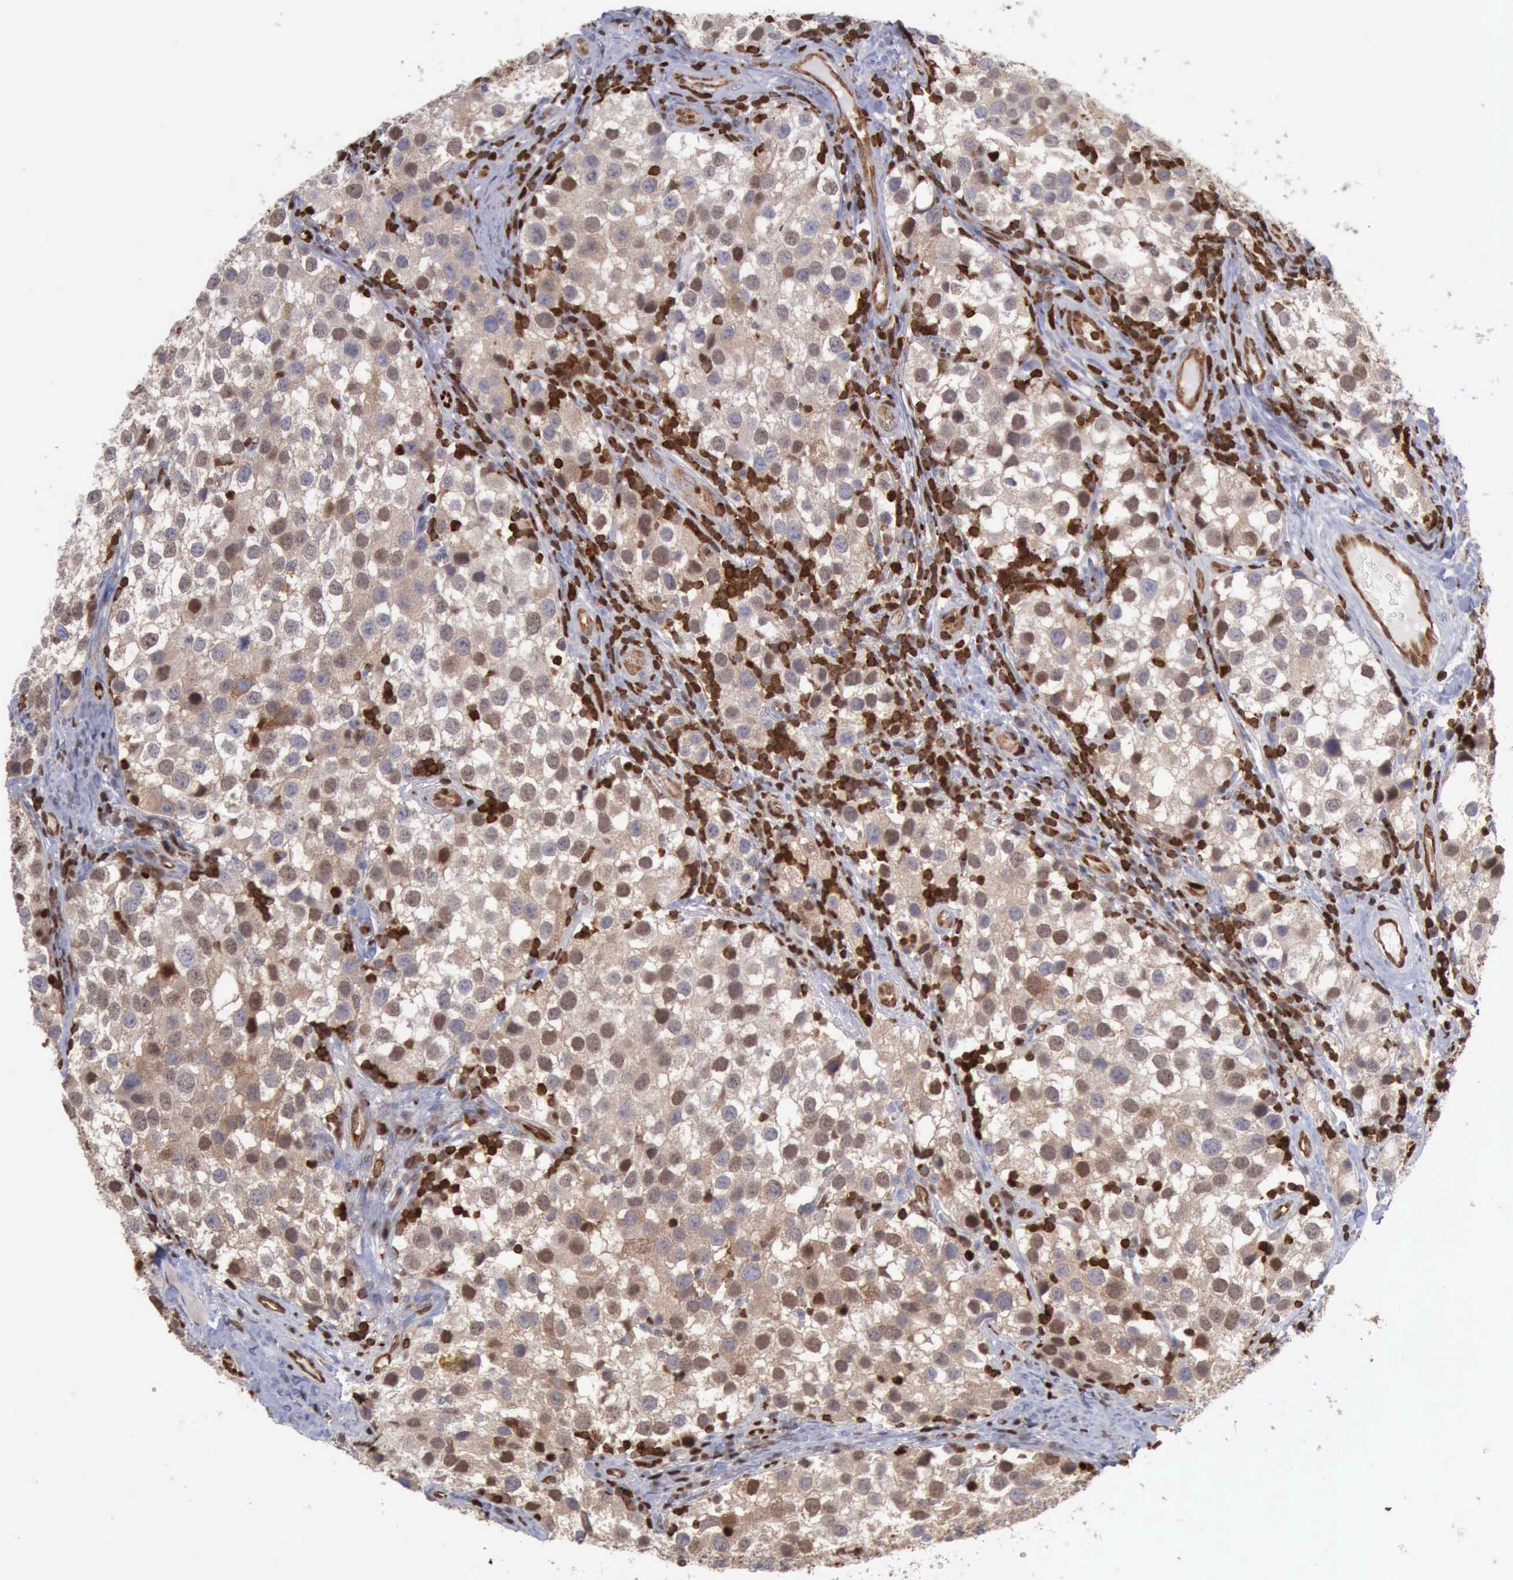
{"staining": {"intensity": "strong", "quantity": ">75%", "location": "cytoplasmic/membranous"}, "tissue": "testis cancer", "cell_type": "Tumor cells", "image_type": "cancer", "snomed": [{"axis": "morphology", "description": "Seminoma, NOS"}, {"axis": "topography", "description": "Testis"}], "caption": "Seminoma (testis) stained with immunohistochemistry exhibits strong cytoplasmic/membranous staining in about >75% of tumor cells.", "gene": "PDCD4", "patient": {"sex": "male", "age": 39}}